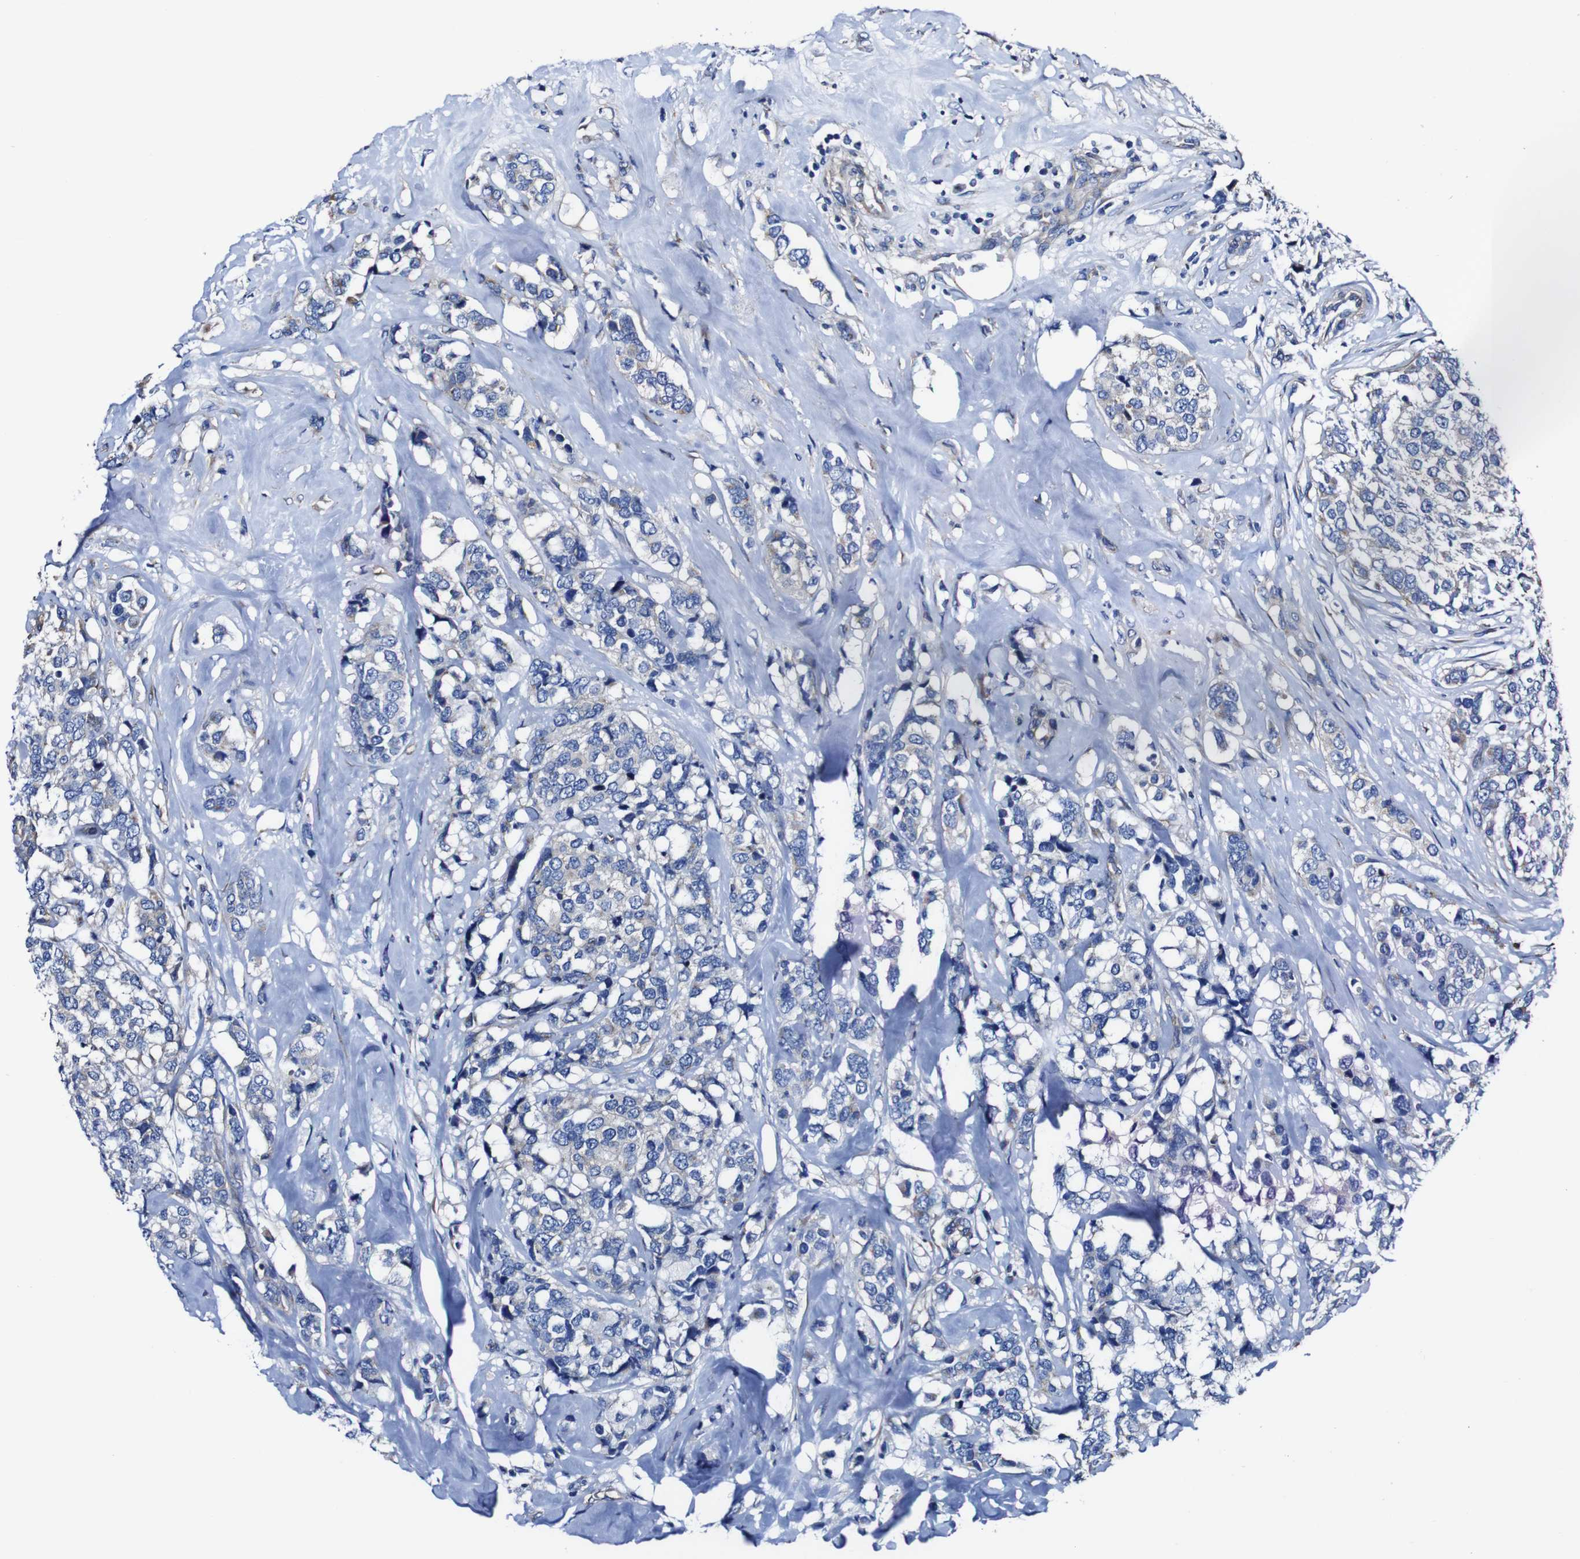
{"staining": {"intensity": "negative", "quantity": "none", "location": "none"}, "tissue": "breast cancer", "cell_type": "Tumor cells", "image_type": "cancer", "snomed": [{"axis": "morphology", "description": "Lobular carcinoma"}, {"axis": "topography", "description": "Breast"}], "caption": "Protein analysis of breast cancer demonstrates no significant expression in tumor cells. (DAB IHC, high magnification).", "gene": "CSF1R", "patient": {"sex": "female", "age": 59}}